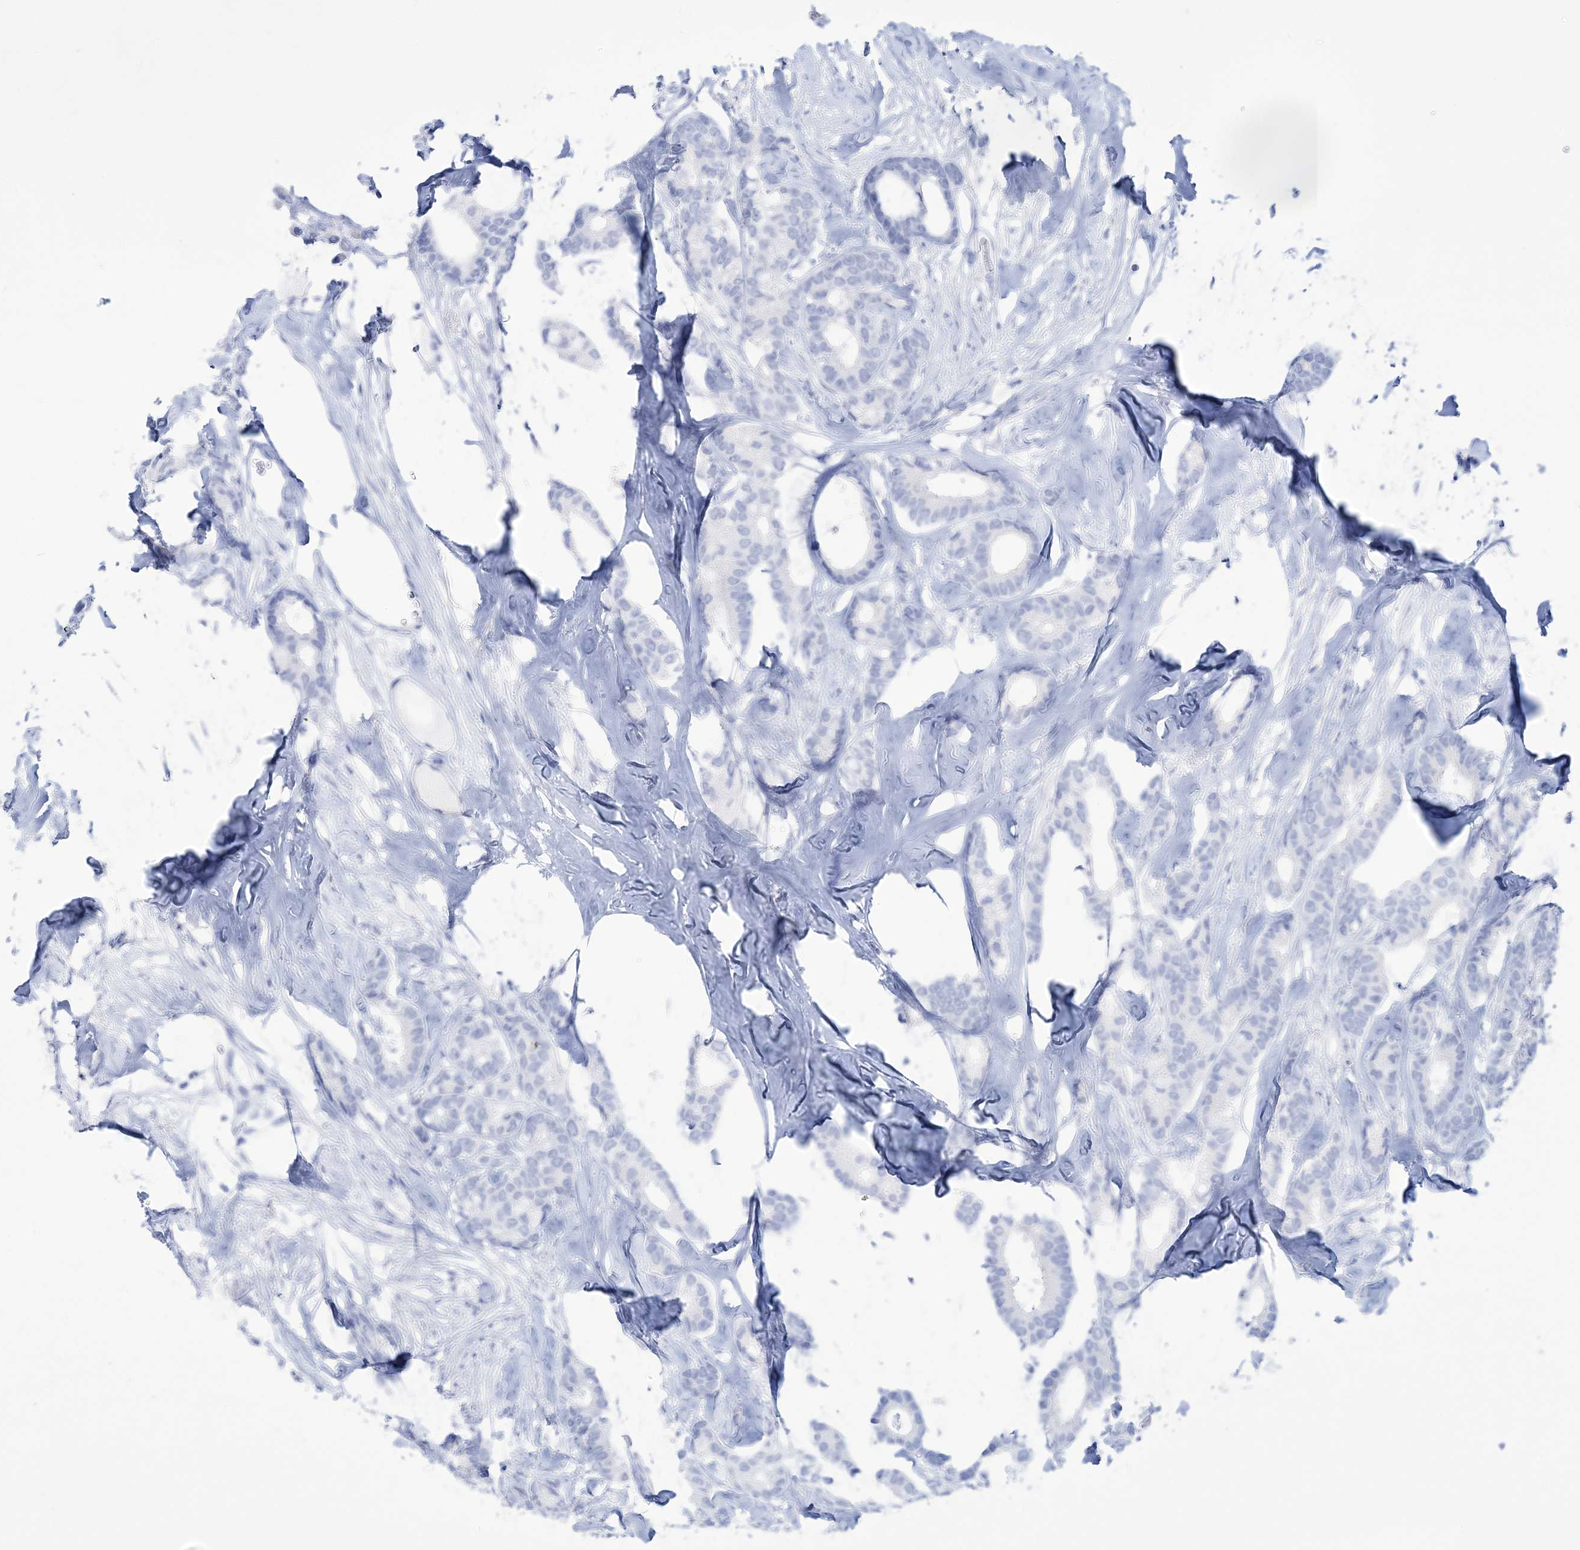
{"staining": {"intensity": "negative", "quantity": "none", "location": "none"}, "tissue": "breast cancer", "cell_type": "Tumor cells", "image_type": "cancer", "snomed": [{"axis": "morphology", "description": "Duct carcinoma"}, {"axis": "topography", "description": "Breast"}], "caption": "Breast cancer (infiltrating ductal carcinoma) was stained to show a protein in brown. There is no significant staining in tumor cells.", "gene": "RBP2", "patient": {"sex": "female", "age": 87}}